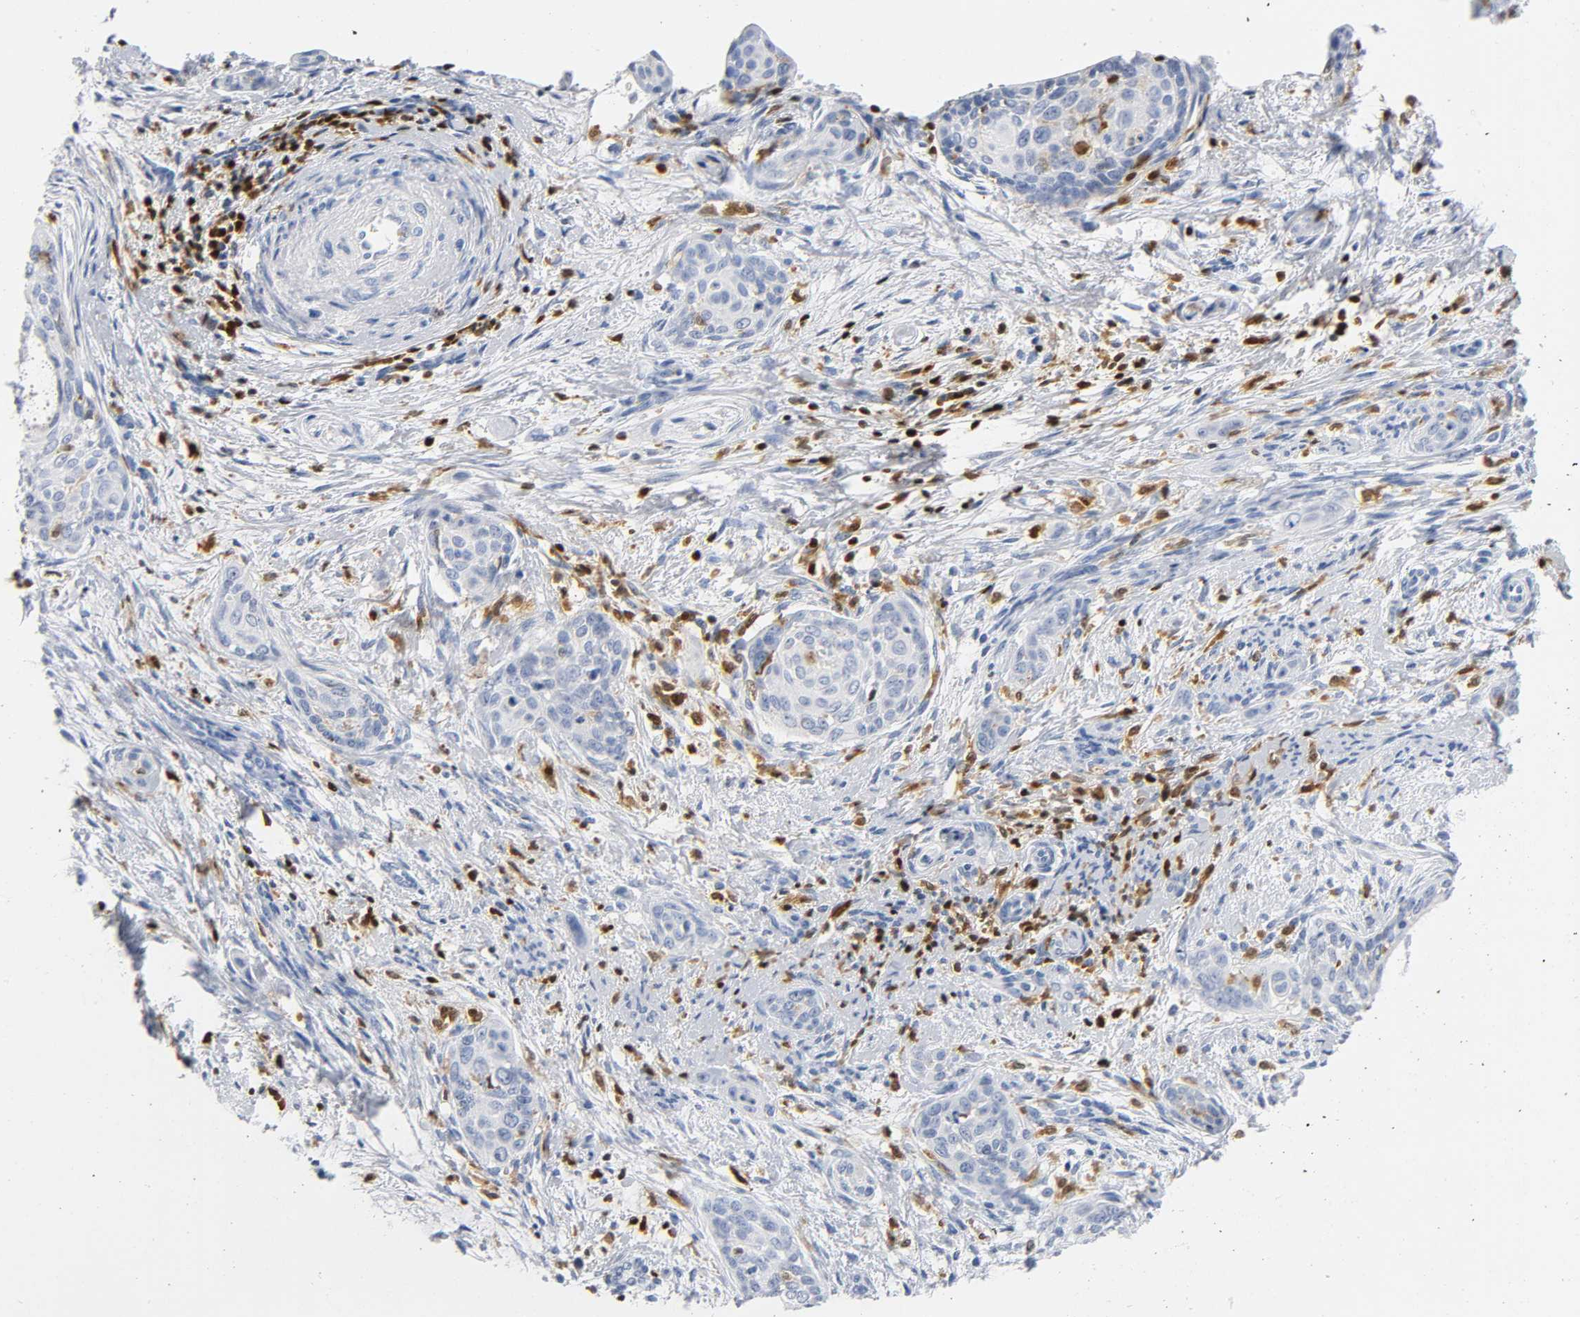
{"staining": {"intensity": "negative", "quantity": "none", "location": "none"}, "tissue": "cervical cancer", "cell_type": "Tumor cells", "image_type": "cancer", "snomed": [{"axis": "morphology", "description": "Squamous cell carcinoma, NOS"}, {"axis": "topography", "description": "Cervix"}], "caption": "Tumor cells show no significant positivity in cervical squamous cell carcinoma.", "gene": "DOK2", "patient": {"sex": "female", "age": 33}}